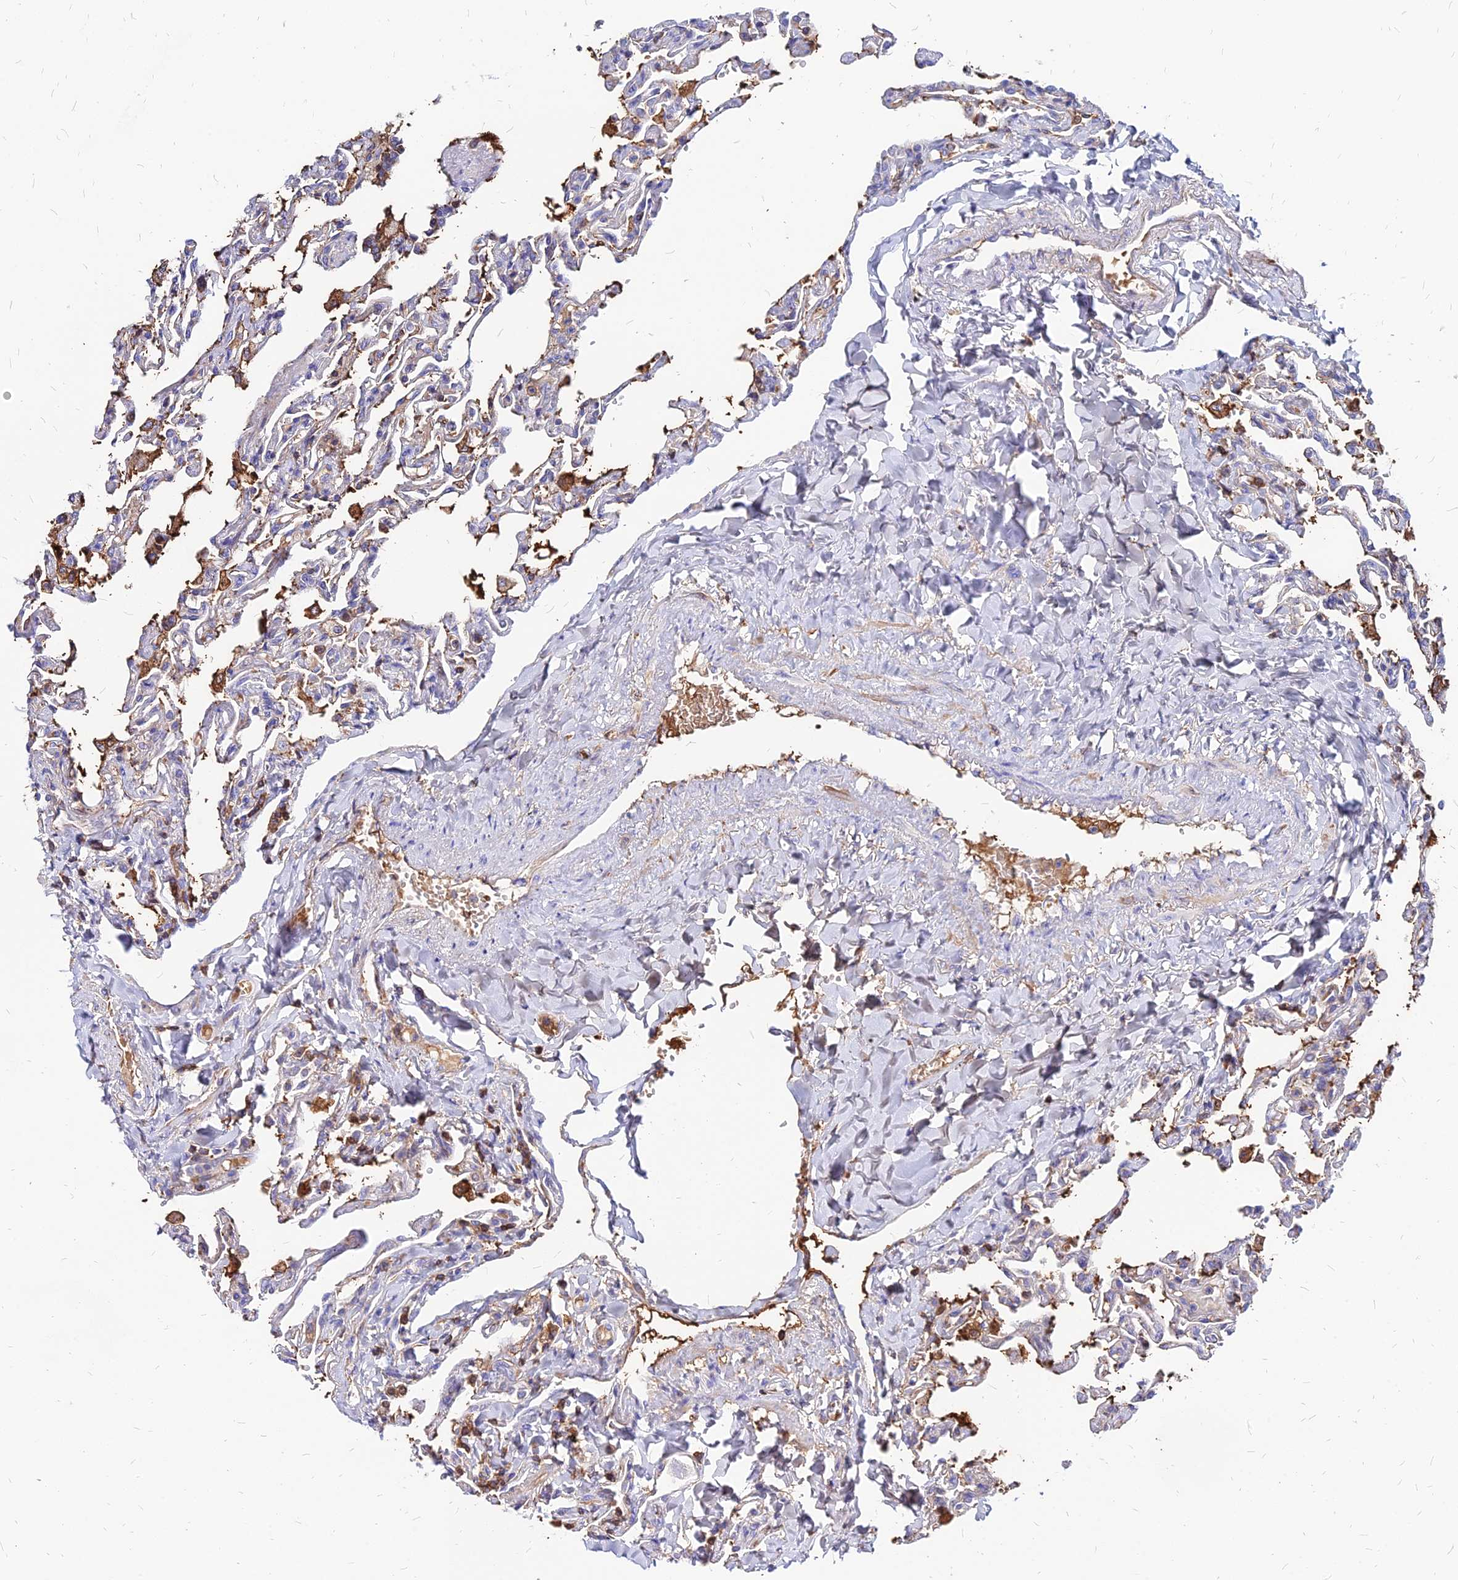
{"staining": {"intensity": "negative", "quantity": "none", "location": "none"}, "tissue": "lung", "cell_type": "Alveolar cells", "image_type": "normal", "snomed": [{"axis": "morphology", "description": "Normal tissue, NOS"}, {"axis": "topography", "description": "Lung"}], "caption": "The photomicrograph reveals no staining of alveolar cells in unremarkable lung. The staining was performed using DAB (3,3'-diaminobenzidine) to visualize the protein expression in brown, while the nuclei were stained in blue with hematoxylin (Magnification: 20x).", "gene": "ACSM6", "patient": {"sex": "male", "age": 21}}